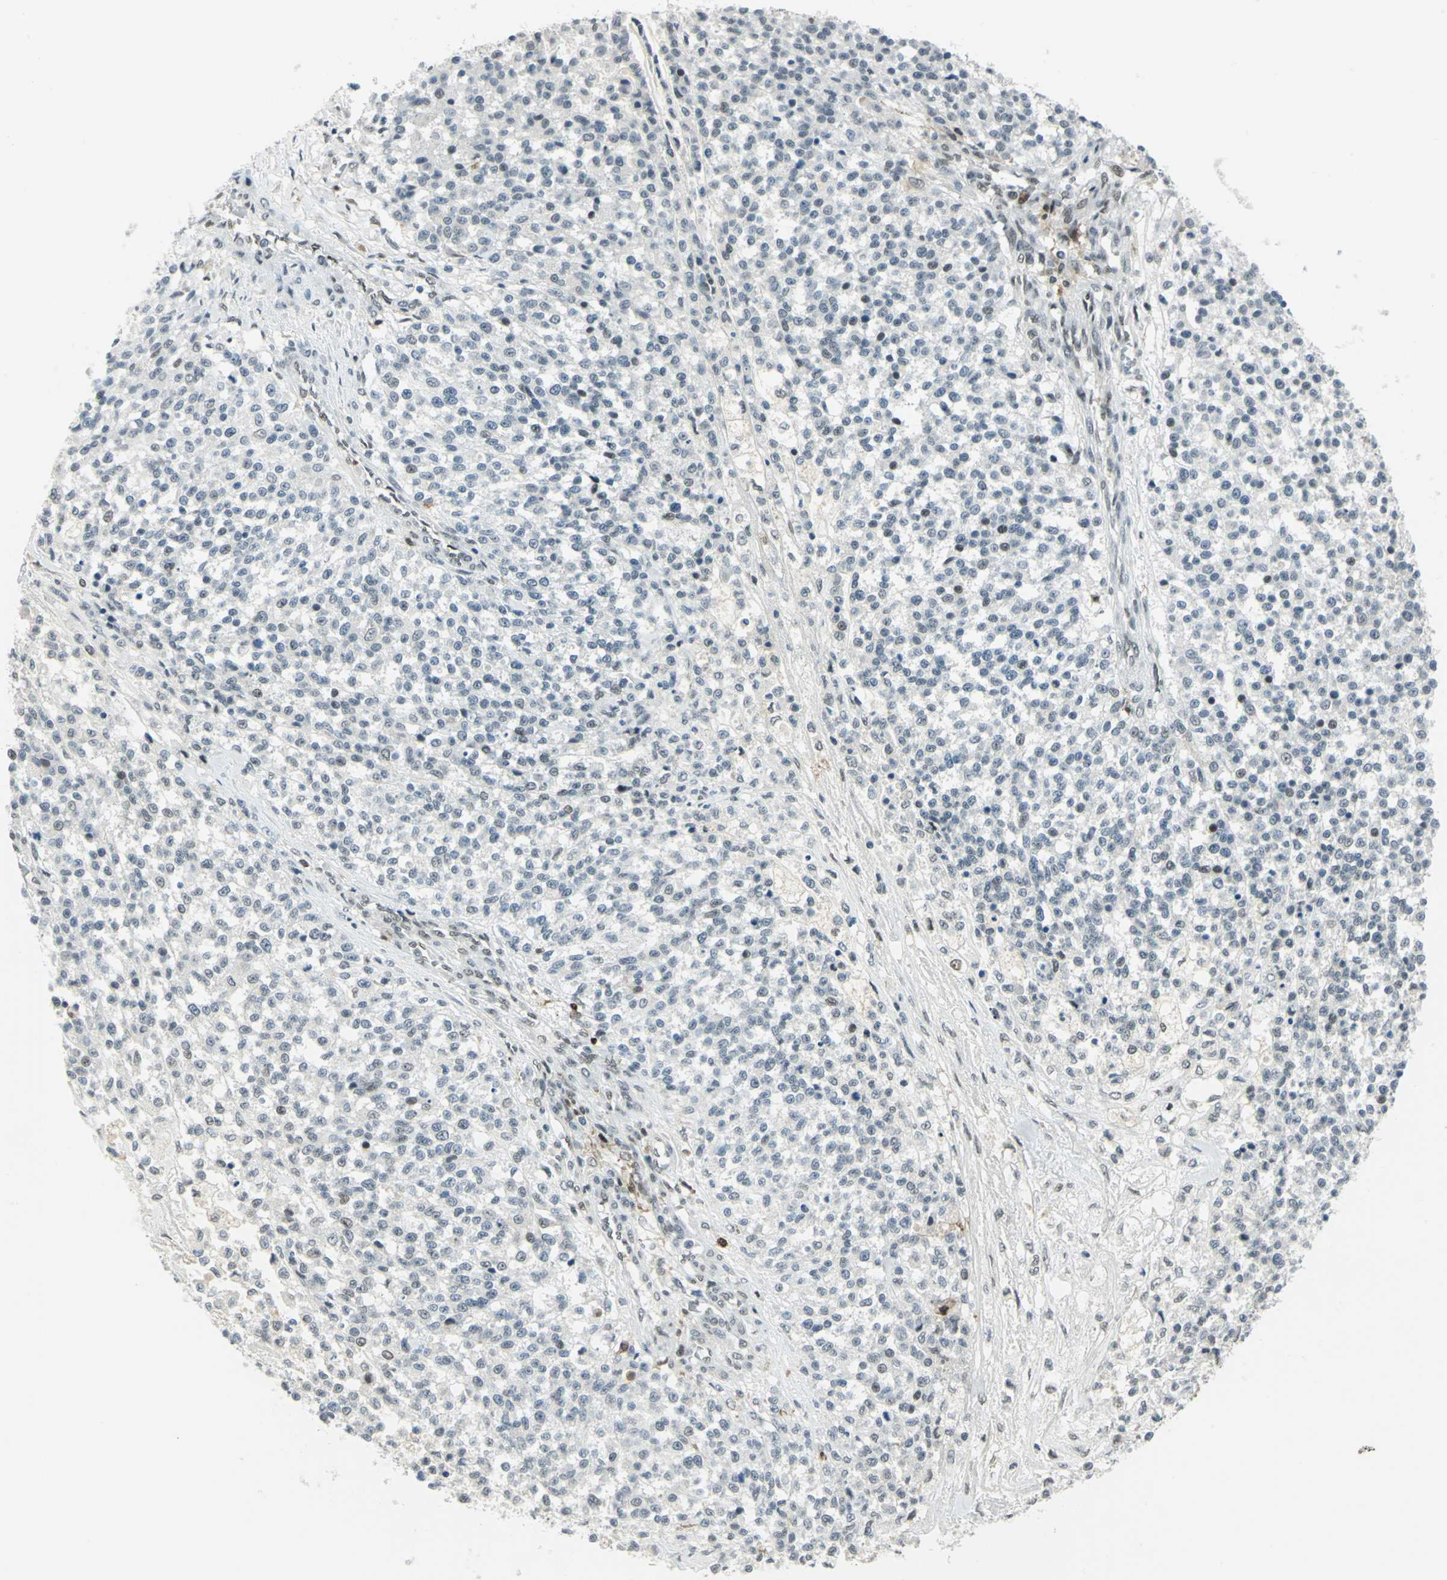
{"staining": {"intensity": "negative", "quantity": "none", "location": "none"}, "tissue": "testis cancer", "cell_type": "Tumor cells", "image_type": "cancer", "snomed": [{"axis": "morphology", "description": "Seminoma, NOS"}, {"axis": "topography", "description": "Testis"}], "caption": "IHC image of testis cancer stained for a protein (brown), which shows no positivity in tumor cells. (DAB immunohistochemistry (IHC) visualized using brightfield microscopy, high magnification).", "gene": "MTMR10", "patient": {"sex": "male", "age": 59}}